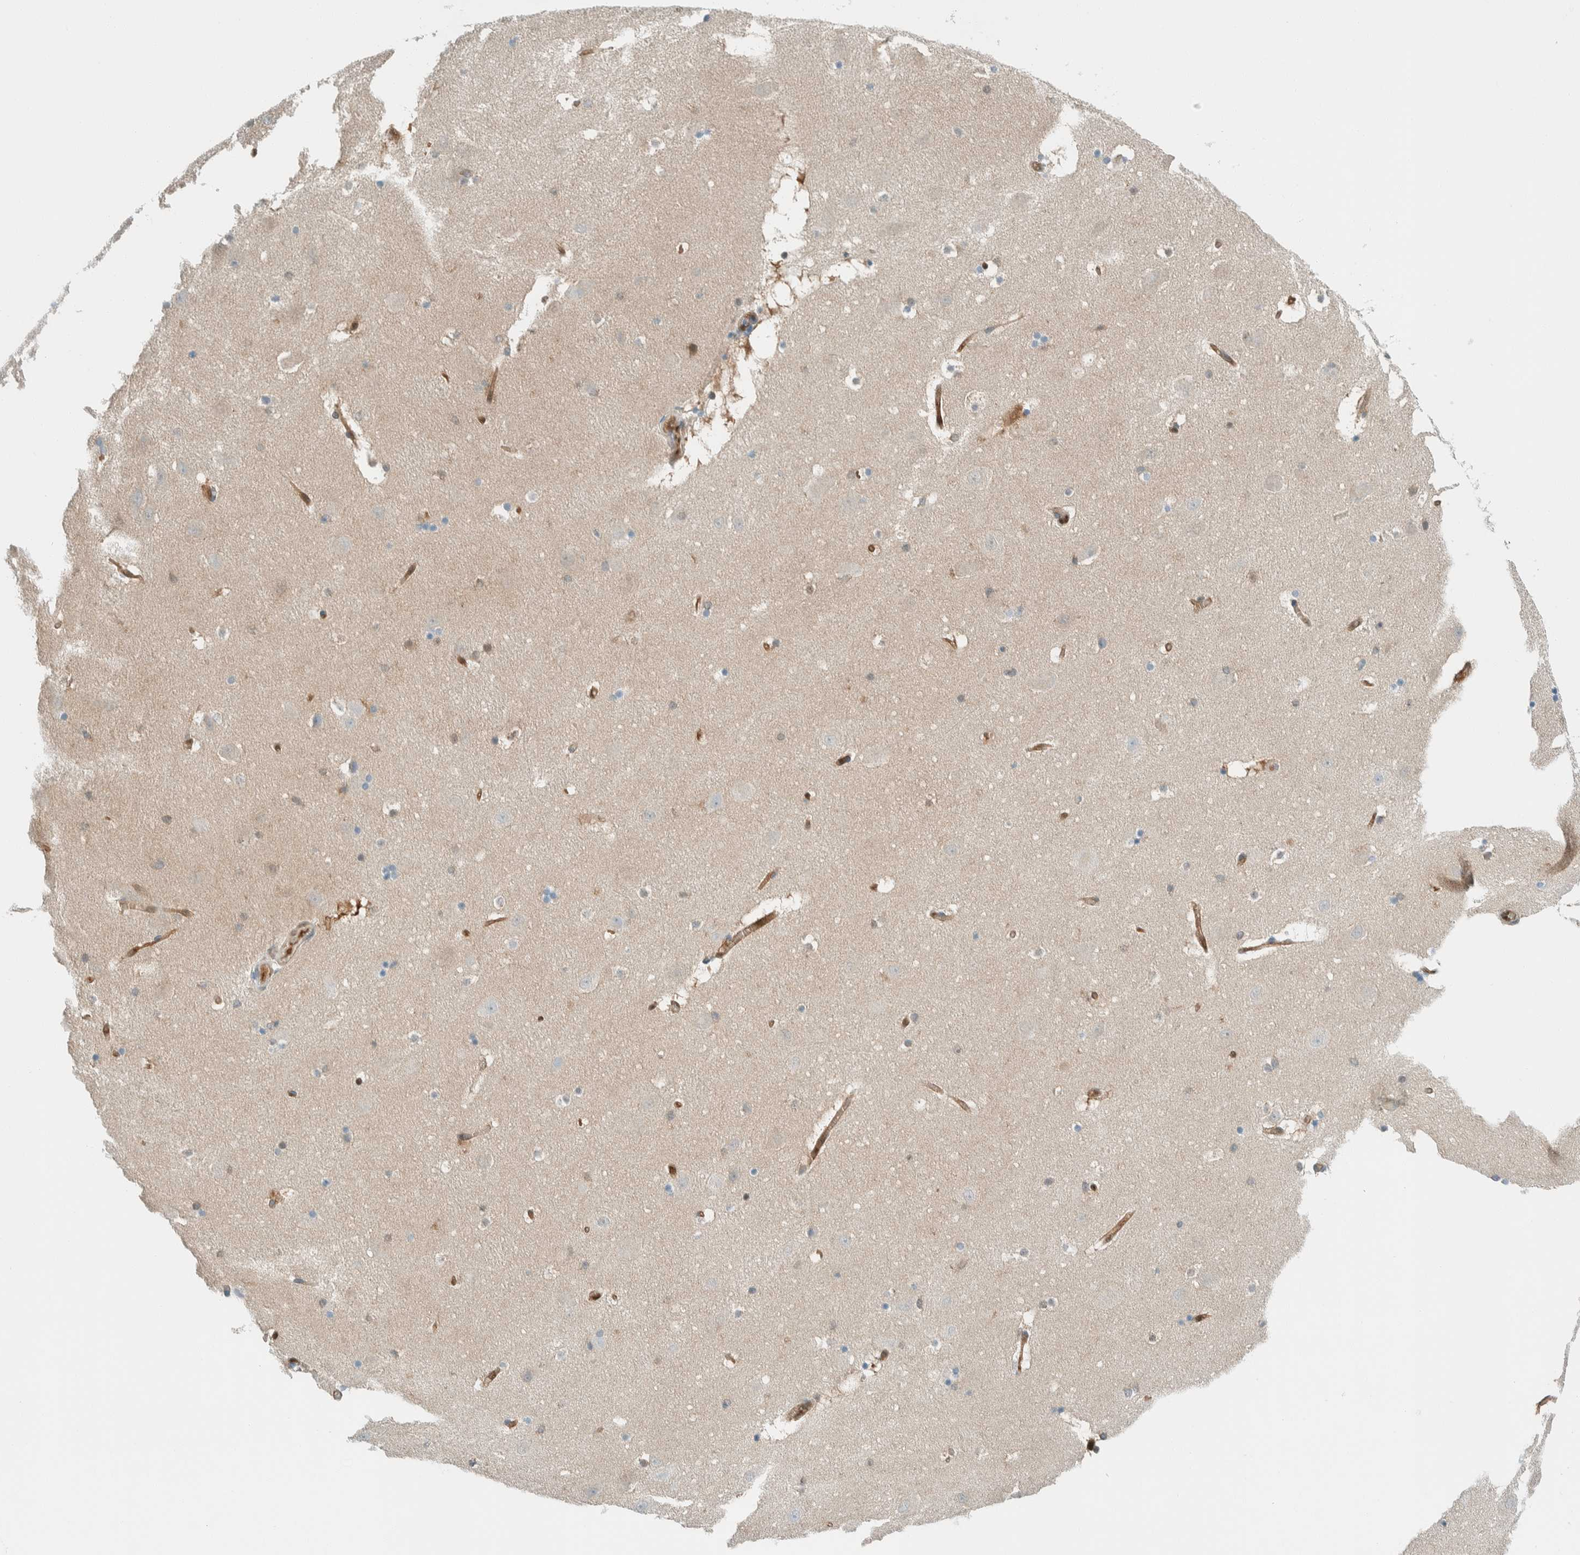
{"staining": {"intensity": "negative", "quantity": "none", "location": "none"}, "tissue": "hippocampus", "cell_type": "Glial cells", "image_type": "normal", "snomed": [{"axis": "morphology", "description": "Normal tissue, NOS"}, {"axis": "topography", "description": "Hippocampus"}], "caption": "A high-resolution histopathology image shows immunohistochemistry (IHC) staining of normal hippocampus, which reveals no significant positivity in glial cells.", "gene": "NXN", "patient": {"sex": "male", "age": 45}}